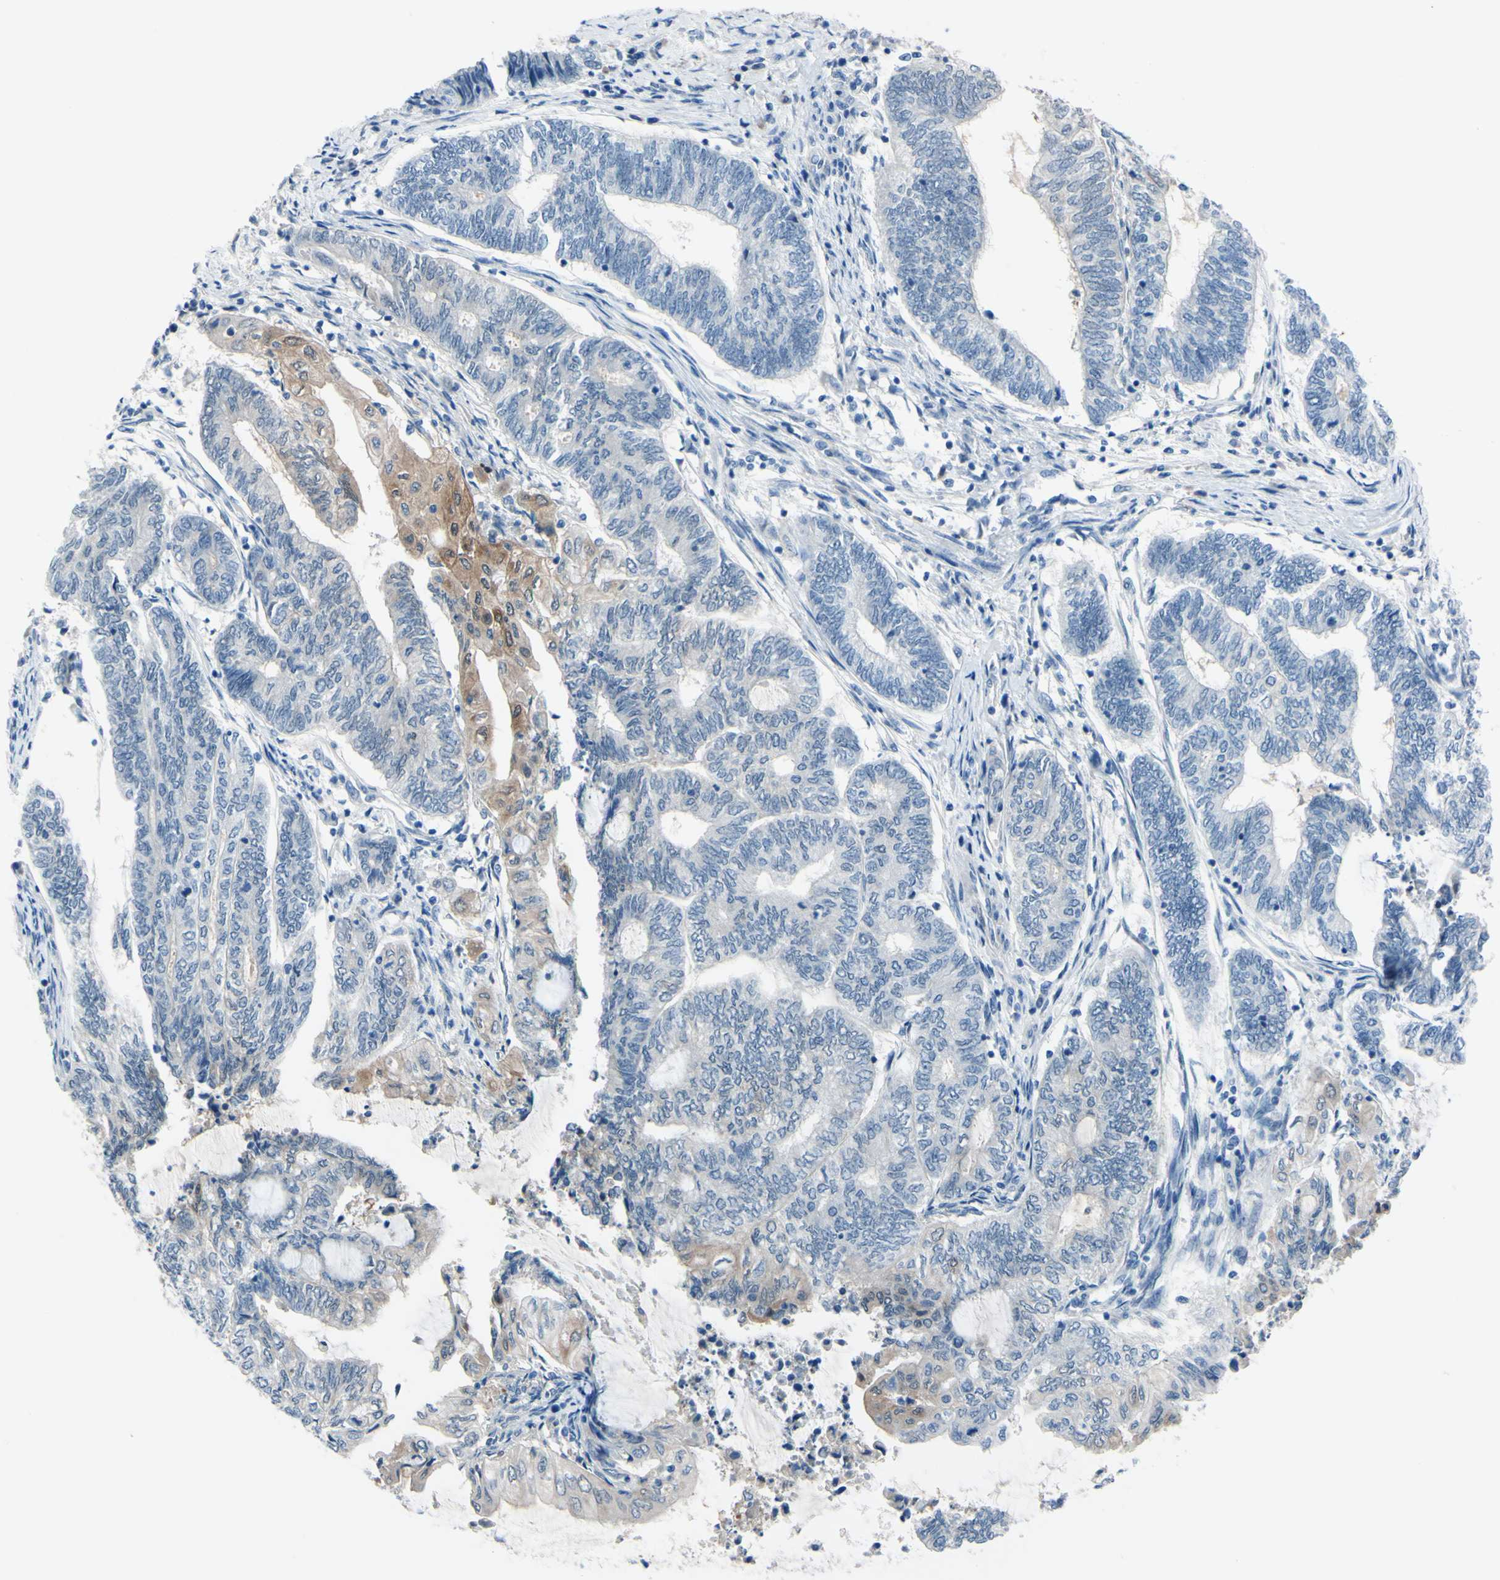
{"staining": {"intensity": "moderate", "quantity": "25%-75%", "location": "cytoplasmic/membranous"}, "tissue": "endometrial cancer", "cell_type": "Tumor cells", "image_type": "cancer", "snomed": [{"axis": "morphology", "description": "Adenocarcinoma, NOS"}, {"axis": "topography", "description": "Uterus"}, {"axis": "topography", "description": "Endometrium"}], "caption": "The histopathology image shows immunohistochemical staining of adenocarcinoma (endometrial). There is moderate cytoplasmic/membranous expression is seen in about 25%-75% of tumor cells.", "gene": "NOL3", "patient": {"sex": "female", "age": 70}}